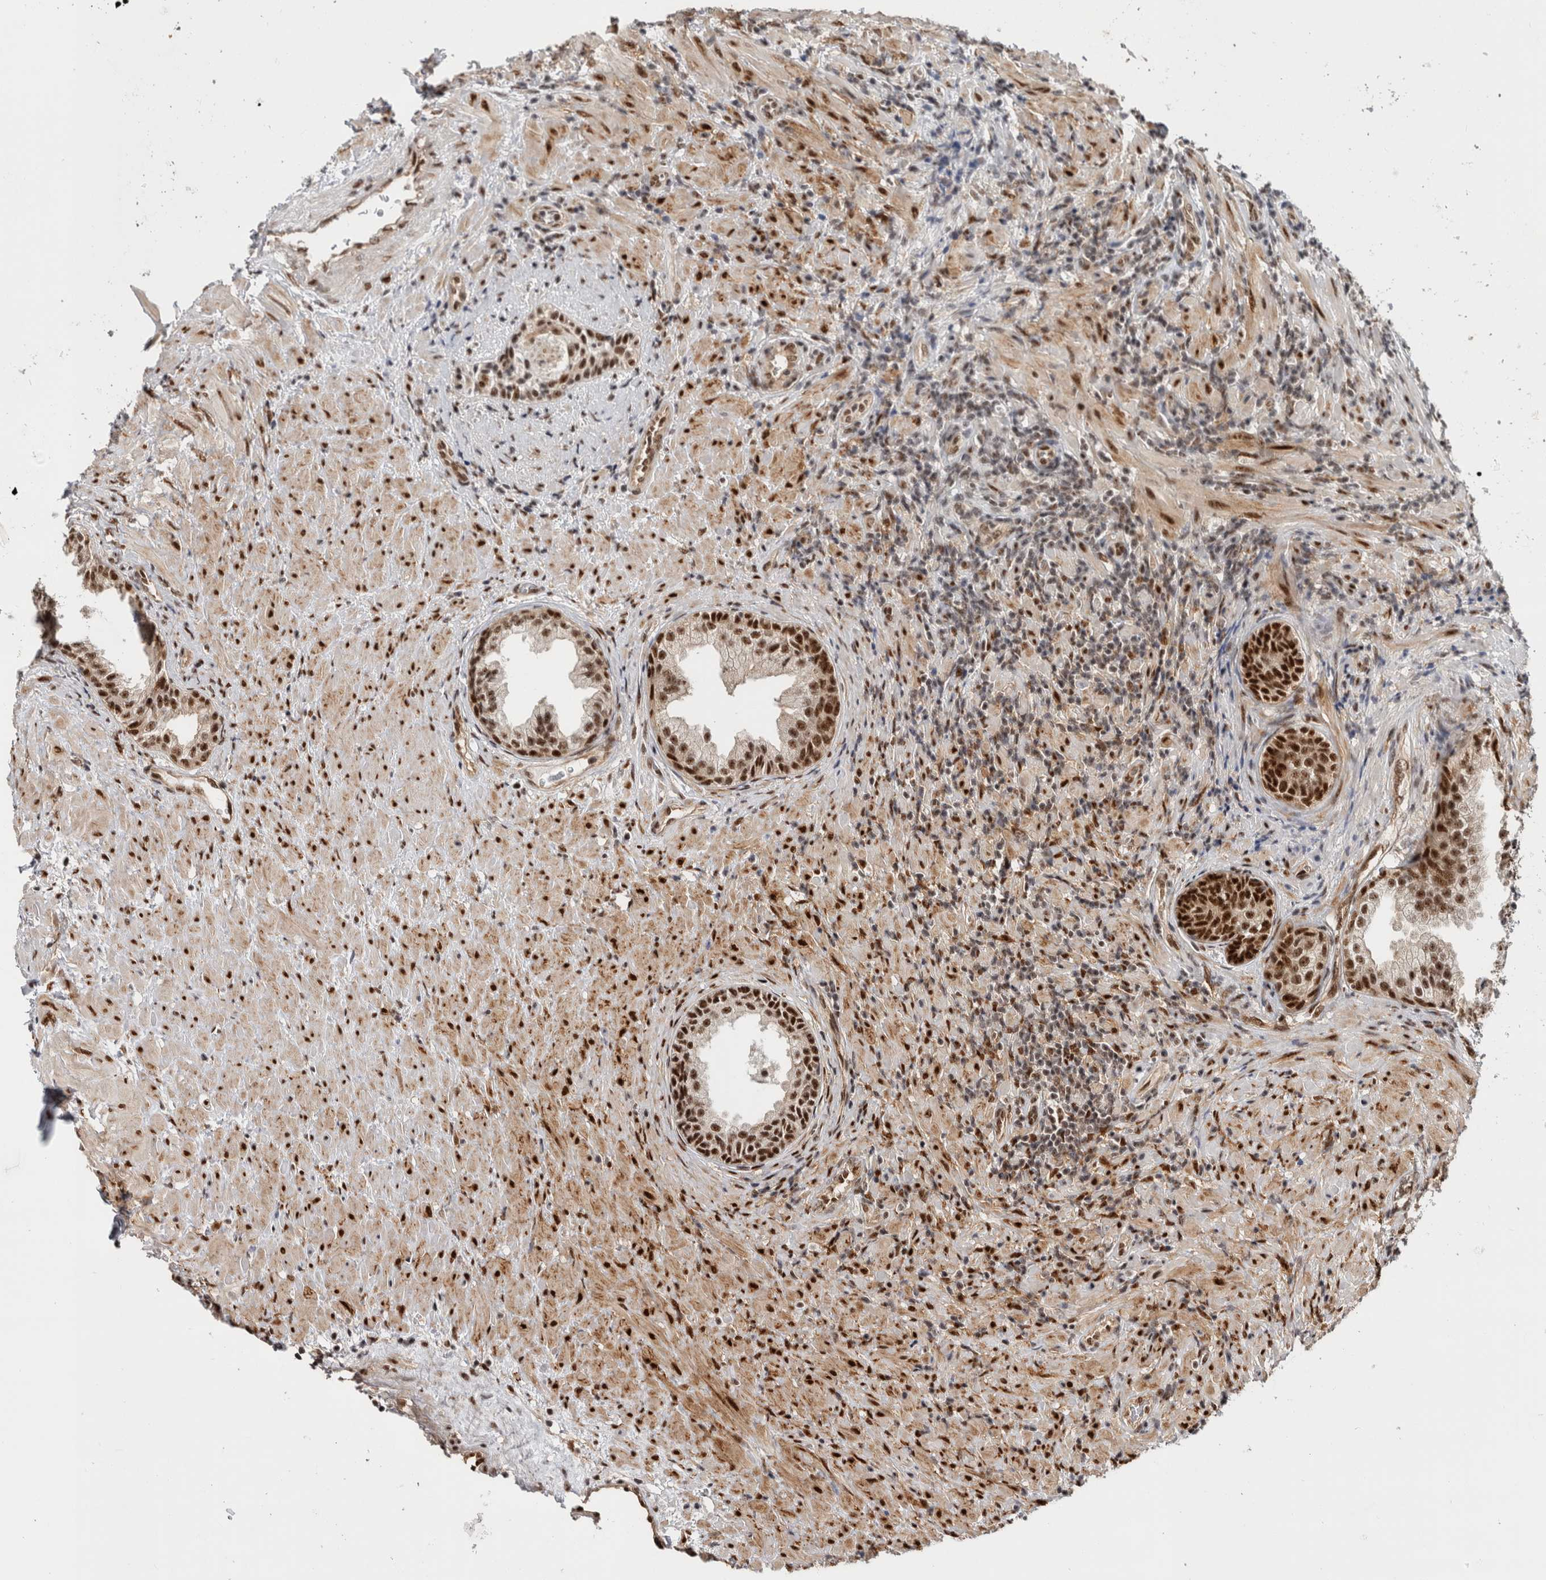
{"staining": {"intensity": "strong", "quantity": ">75%", "location": "nuclear"}, "tissue": "prostate", "cell_type": "Glandular cells", "image_type": "normal", "snomed": [{"axis": "morphology", "description": "Normal tissue, NOS"}, {"axis": "topography", "description": "Prostate"}], "caption": "Strong nuclear expression is identified in approximately >75% of glandular cells in normal prostate. (DAB (3,3'-diaminobenzidine) IHC, brown staining for protein, blue staining for nuclei).", "gene": "MKNK1", "patient": {"sex": "male", "age": 76}}